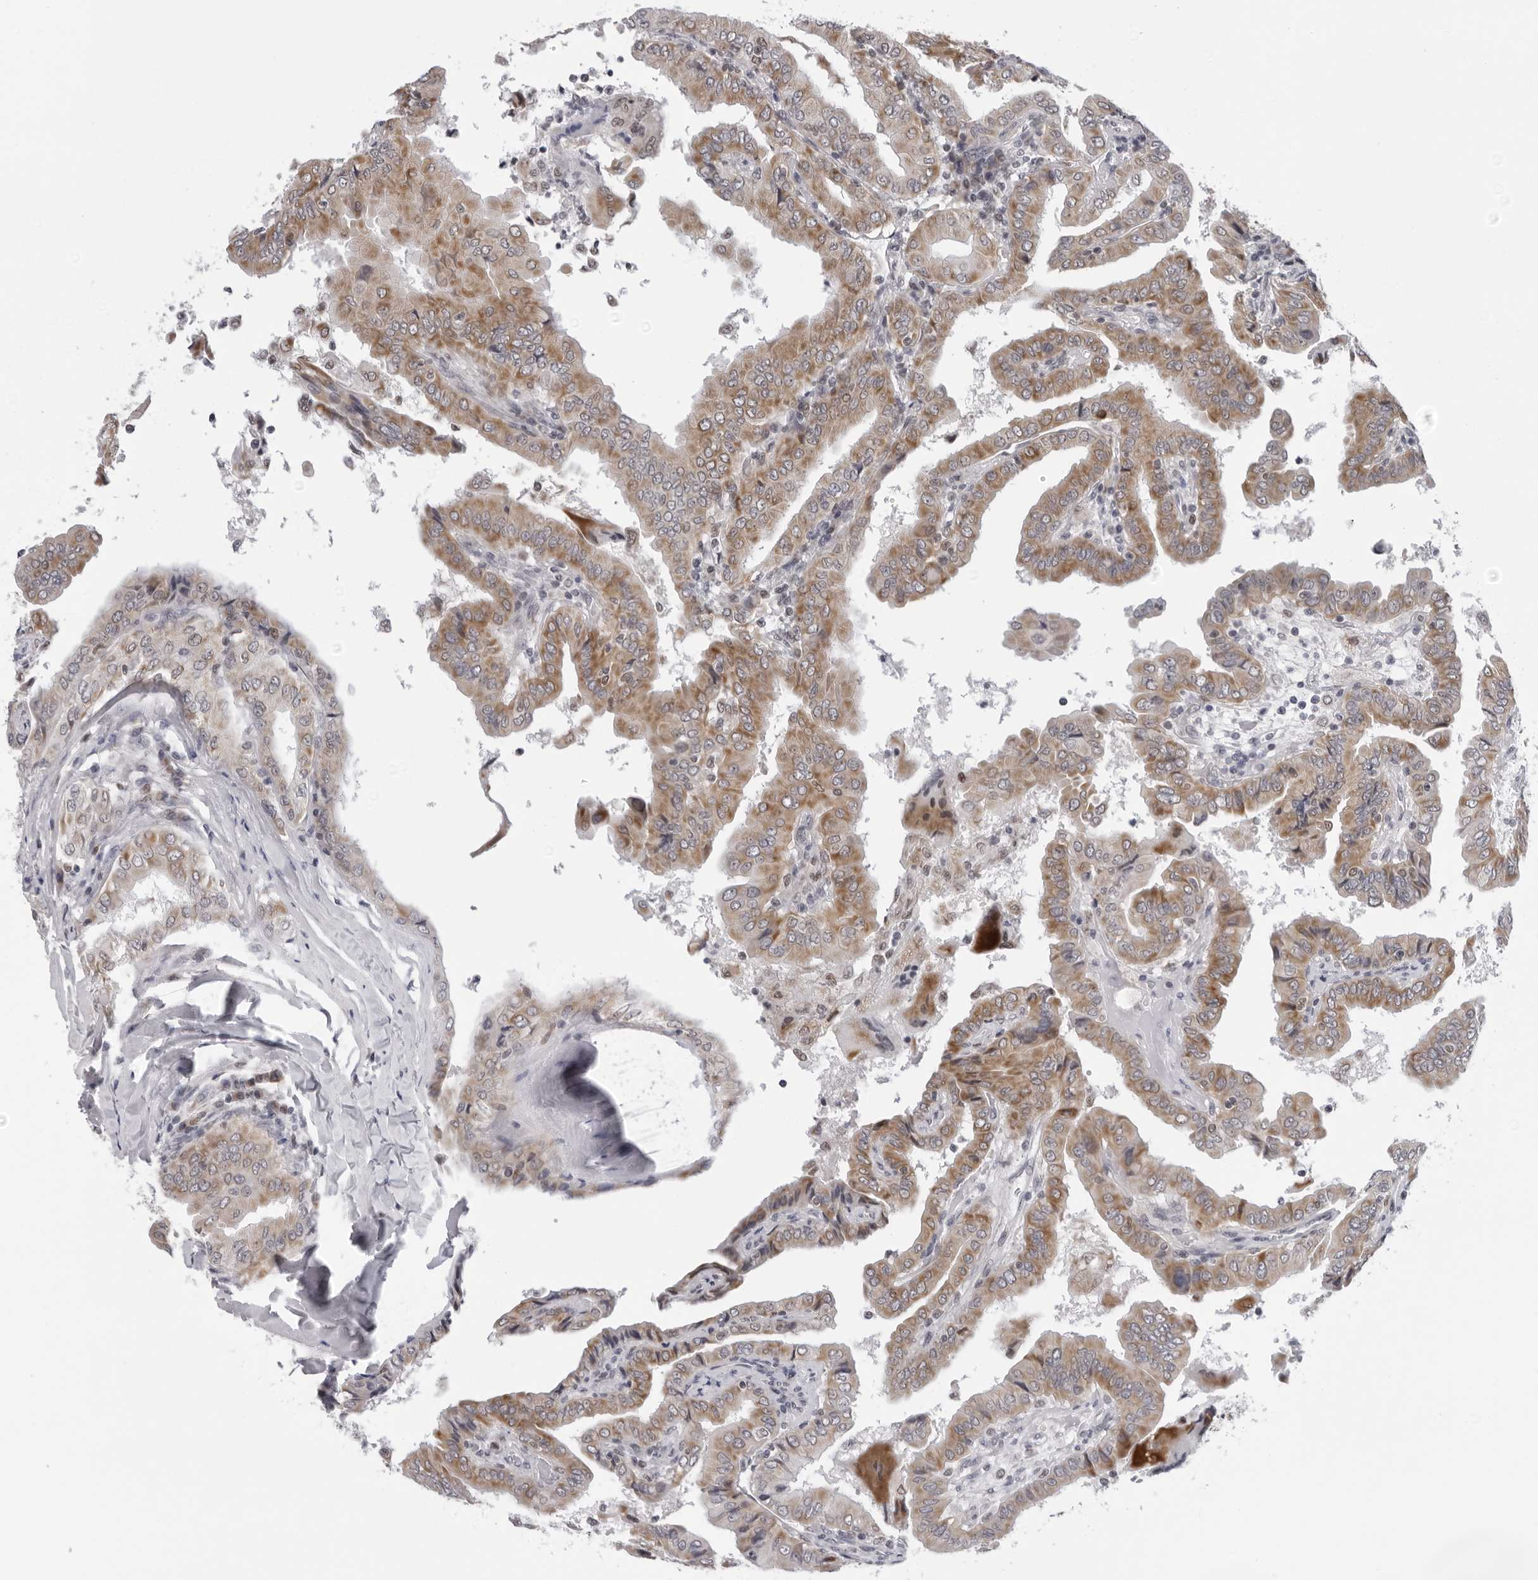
{"staining": {"intensity": "moderate", "quantity": ">75%", "location": "cytoplasmic/membranous"}, "tissue": "thyroid cancer", "cell_type": "Tumor cells", "image_type": "cancer", "snomed": [{"axis": "morphology", "description": "Papillary adenocarcinoma, NOS"}, {"axis": "topography", "description": "Thyroid gland"}], "caption": "Protein expression analysis of thyroid cancer (papillary adenocarcinoma) shows moderate cytoplasmic/membranous positivity in about >75% of tumor cells.", "gene": "CPT2", "patient": {"sex": "male", "age": 33}}